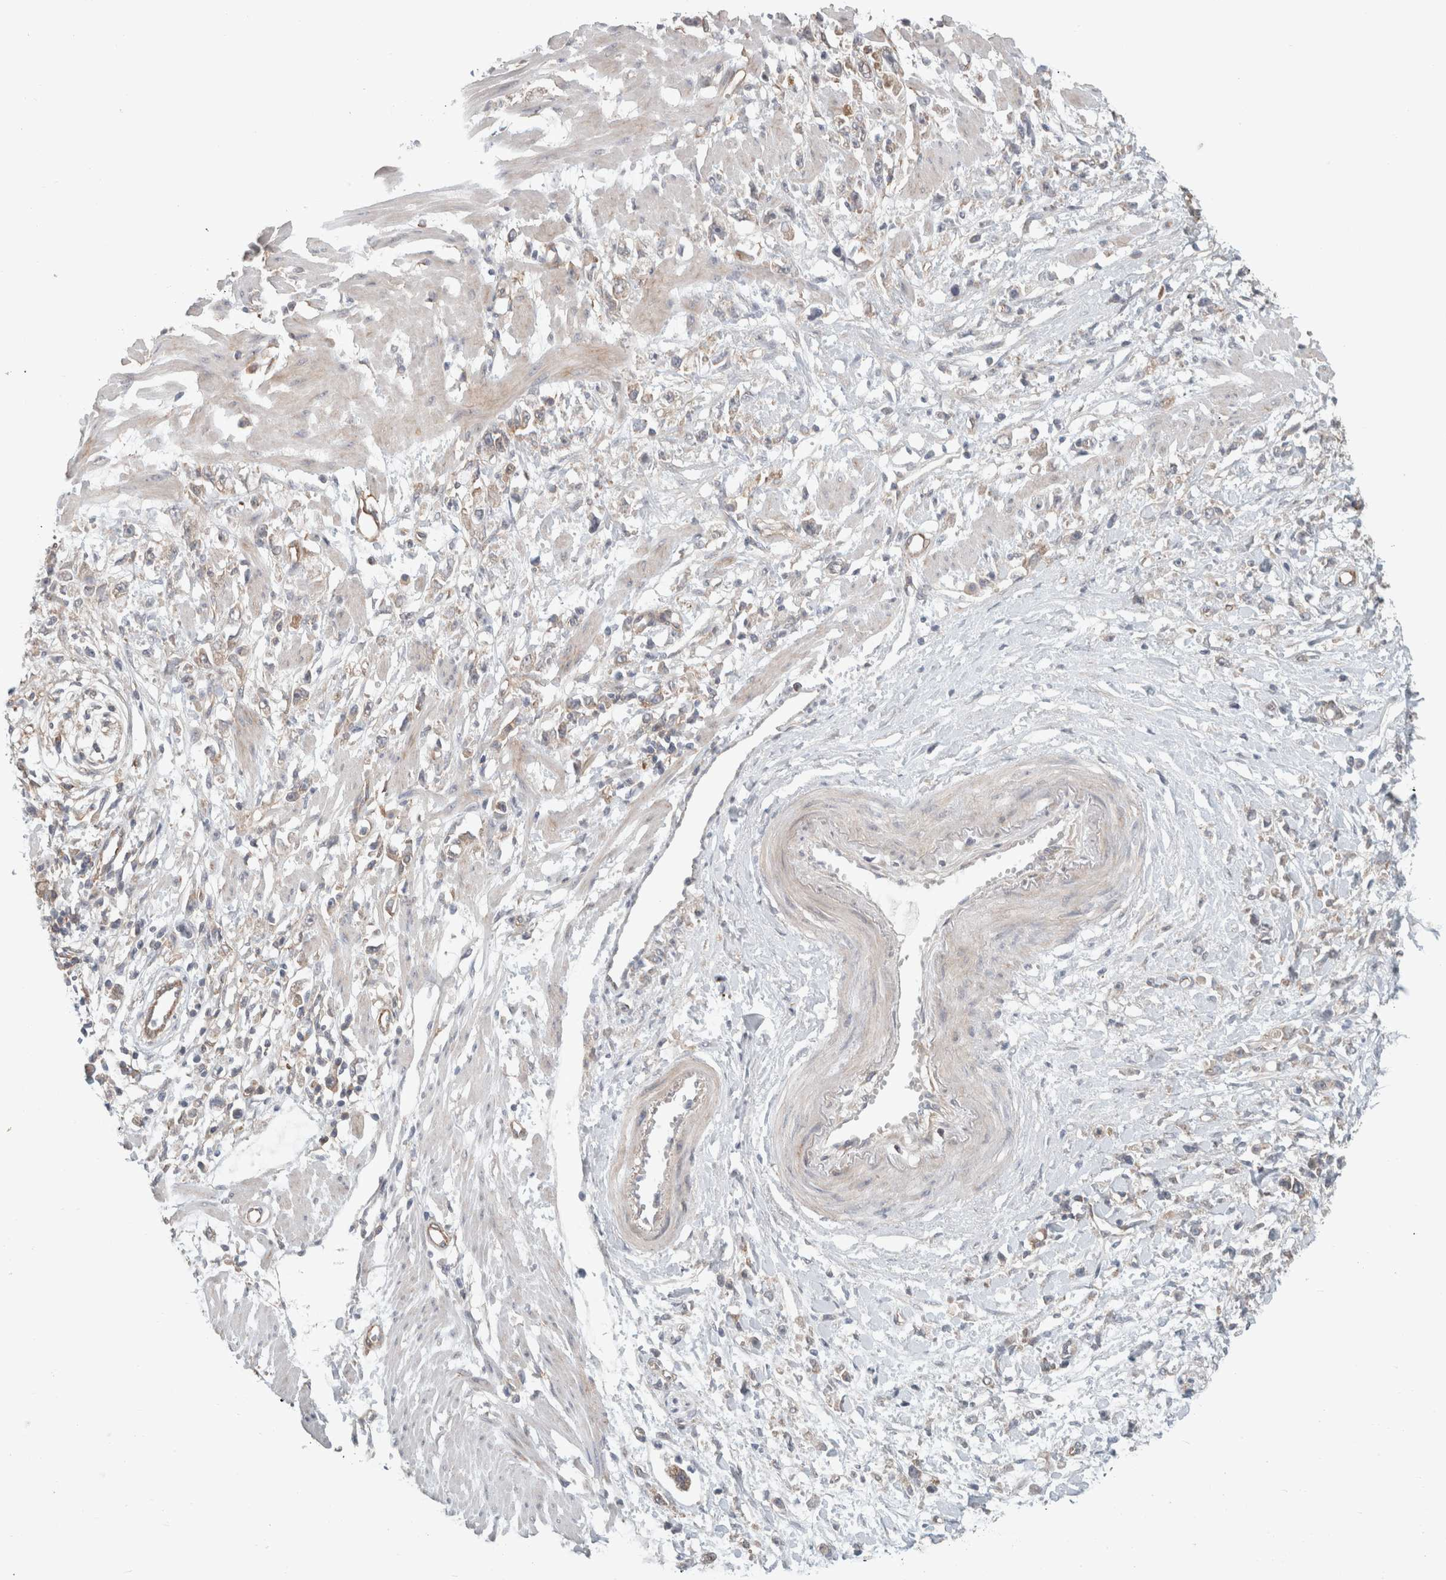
{"staining": {"intensity": "weak", "quantity": "<25%", "location": "cytoplasmic/membranous"}, "tissue": "stomach cancer", "cell_type": "Tumor cells", "image_type": "cancer", "snomed": [{"axis": "morphology", "description": "Adenocarcinoma, NOS"}, {"axis": "topography", "description": "Stomach"}], "caption": "Stomach adenocarcinoma was stained to show a protein in brown. There is no significant expression in tumor cells. (DAB (3,3'-diaminobenzidine) IHC with hematoxylin counter stain).", "gene": "RASAL2", "patient": {"sex": "female", "age": 59}}